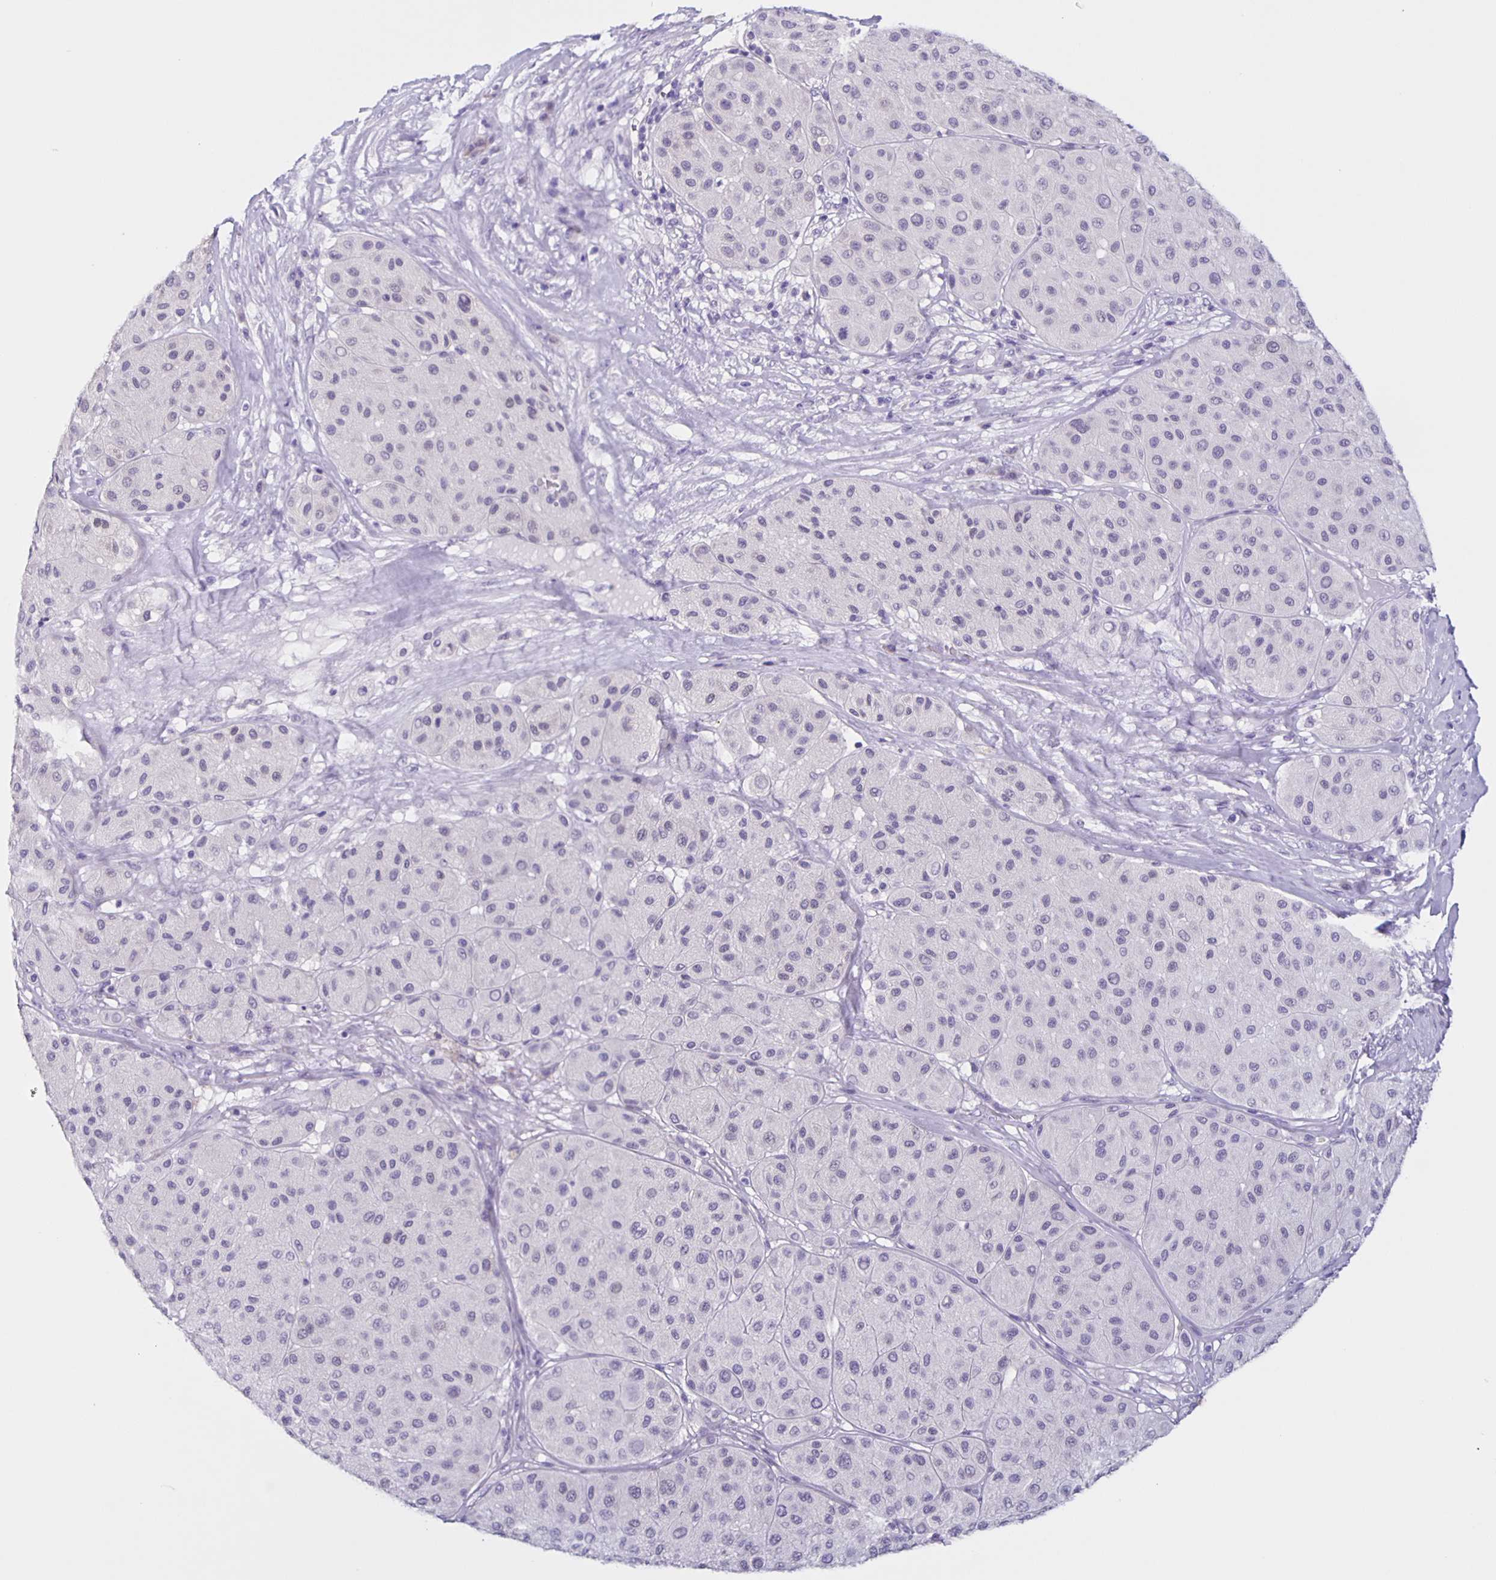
{"staining": {"intensity": "negative", "quantity": "none", "location": "none"}, "tissue": "melanoma", "cell_type": "Tumor cells", "image_type": "cancer", "snomed": [{"axis": "morphology", "description": "Malignant melanoma, Metastatic site"}, {"axis": "topography", "description": "Smooth muscle"}], "caption": "This micrograph is of malignant melanoma (metastatic site) stained with immunohistochemistry to label a protein in brown with the nuclei are counter-stained blue. There is no positivity in tumor cells. Nuclei are stained in blue.", "gene": "SLC12A3", "patient": {"sex": "male", "age": 41}}